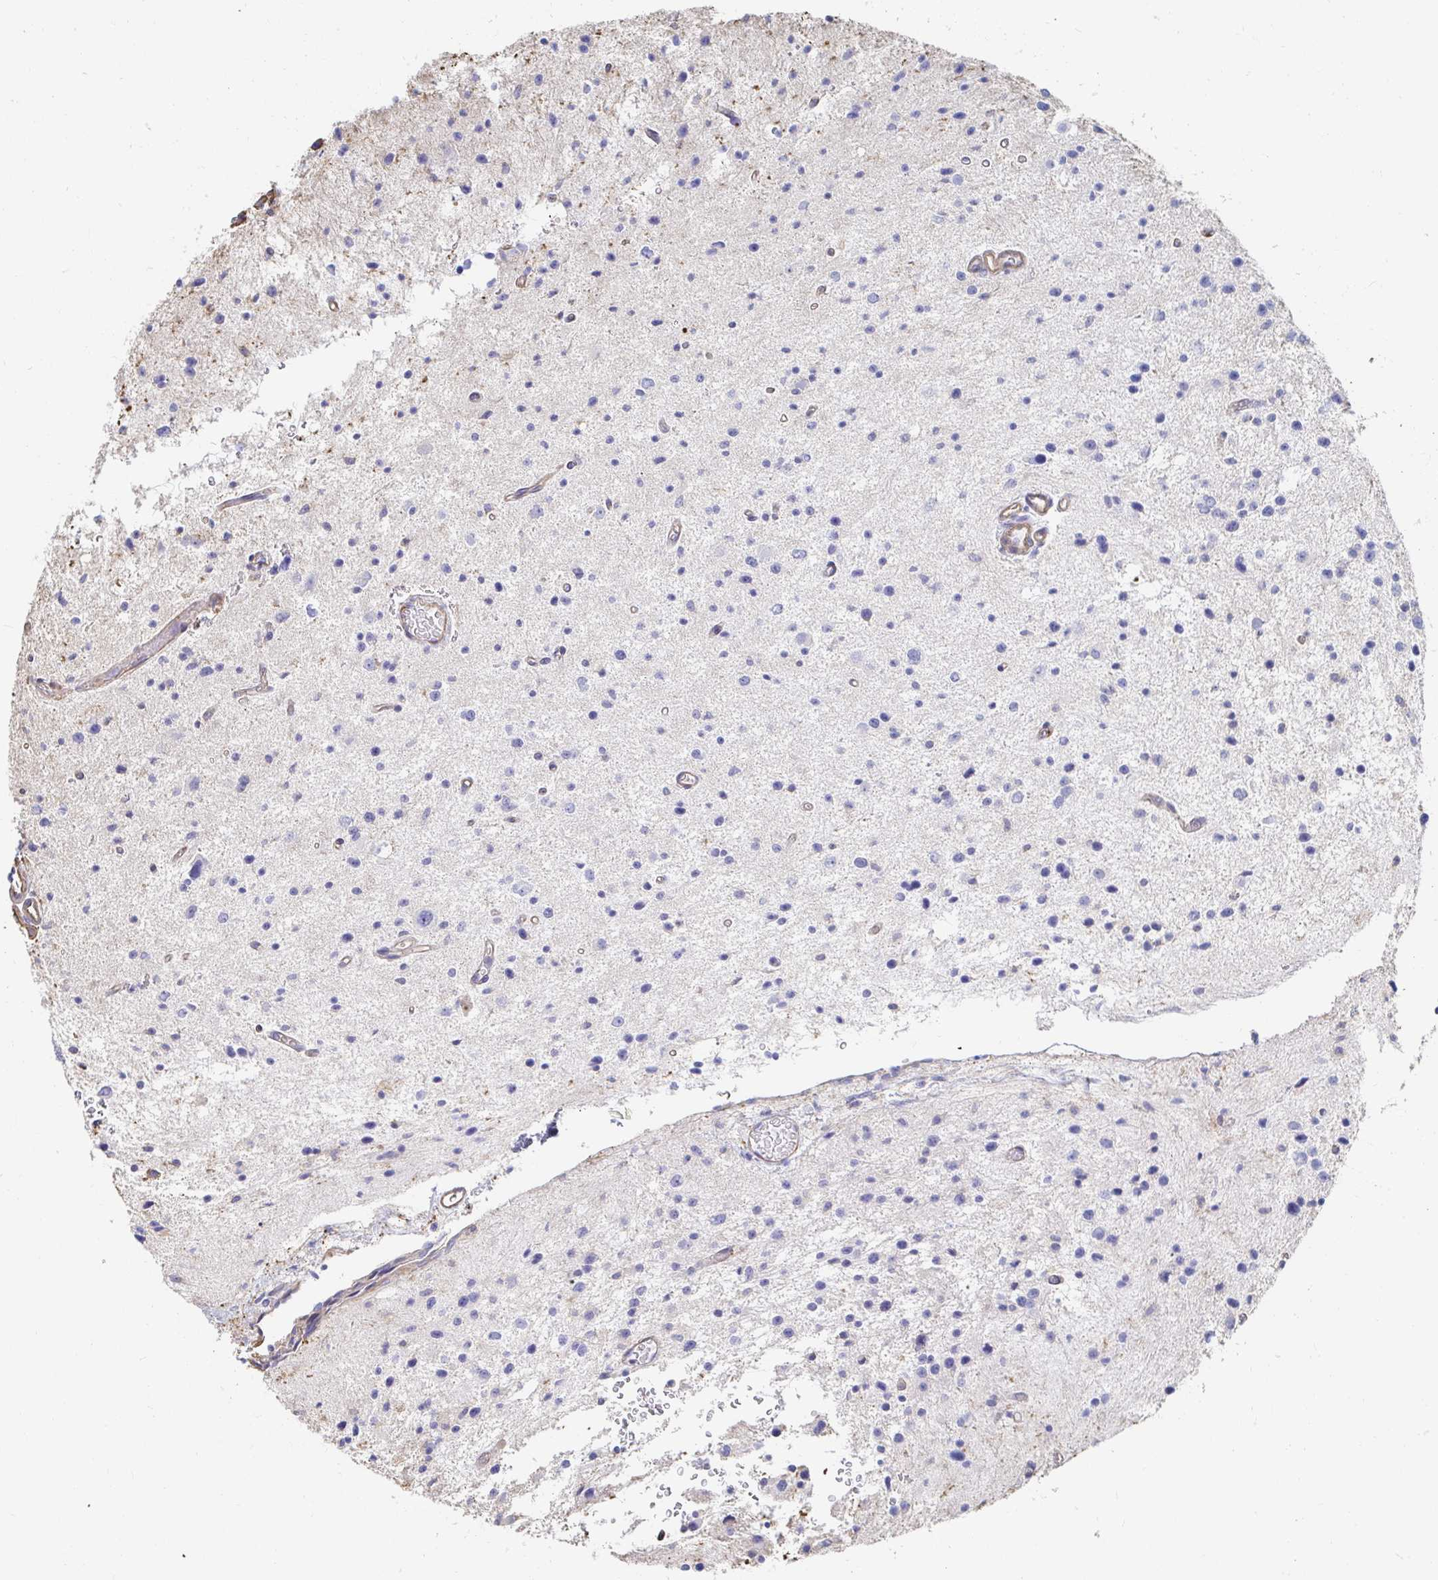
{"staining": {"intensity": "negative", "quantity": "none", "location": "none"}, "tissue": "glioma", "cell_type": "Tumor cells", "image_type": "cancer", "snomed": [{"axis": "morphology", "description": "Glioma, malignant, Low grade"}, {"axis": "topography", "description": "Brain"}], "caption": "Protein analysis of glioma demonstrates no significant staining in tumor cells.", "gene": "PTPN14", "patient": {"sex": "male", "age": 43}}